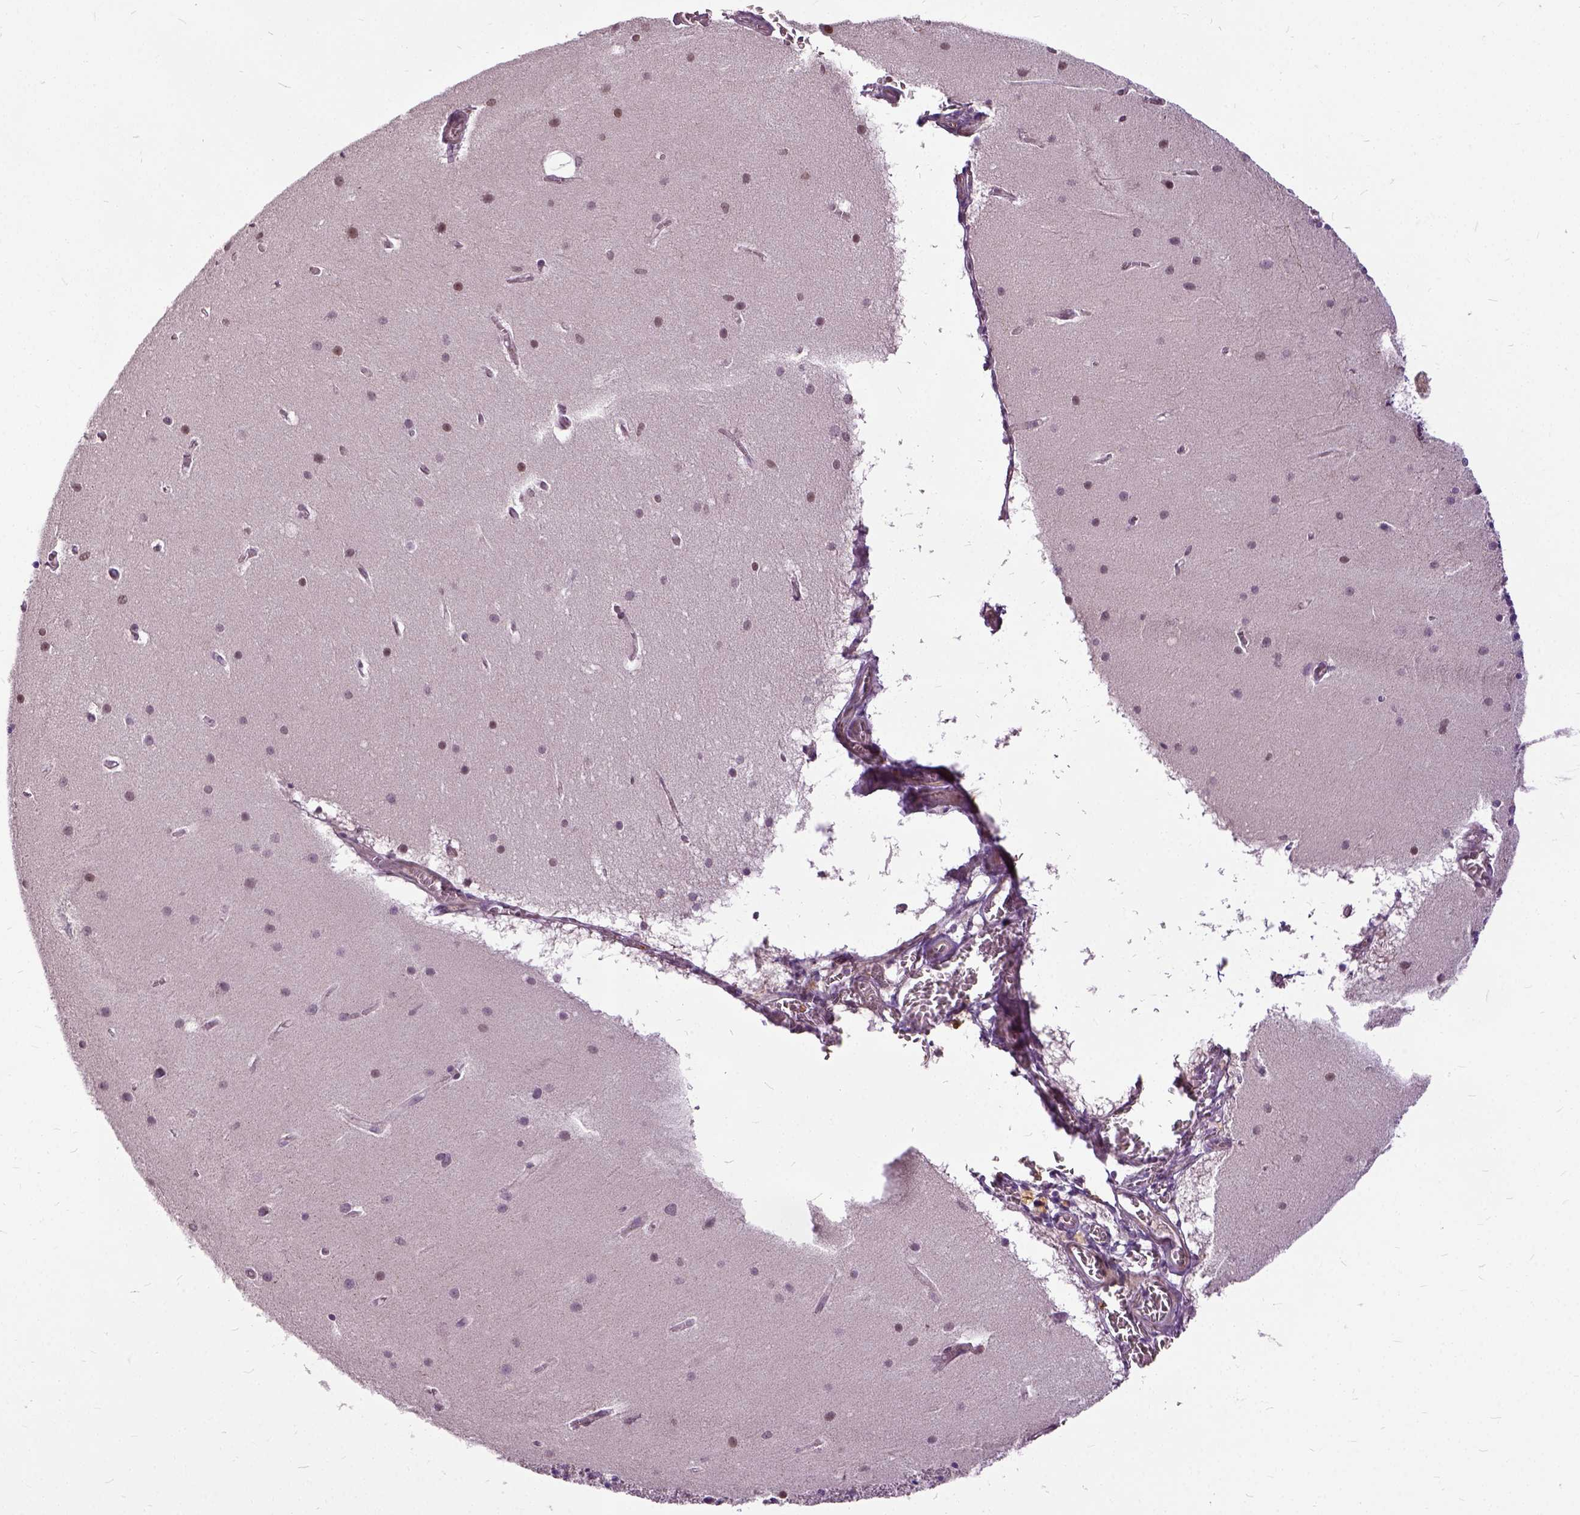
{"staining": {"intensity": "negative", "quantity": "none", "location": "none"}, "tissue": "cerebellum", "cell_type": "Cells in granular layer", "image_type": "normal", "snomed": [{"axis": "morphology", "description": "Normal tissue, NOS"}, {"axis": "topography", "description": "Cerebellum"}], "caption": "IHC histopathology image of normal cerebellum: cerebellum stained with DAB (3,3'-diaminobenzidine) exhibits no significant protein expression in cells in granular layer. Brightfield microscopy of immunohistochemistry stained with DAB (brown) and hematoxylin (blue), captured at high magnification.", "gene": "ILRUN", "patient": {"sex": "male", "age": 70}}